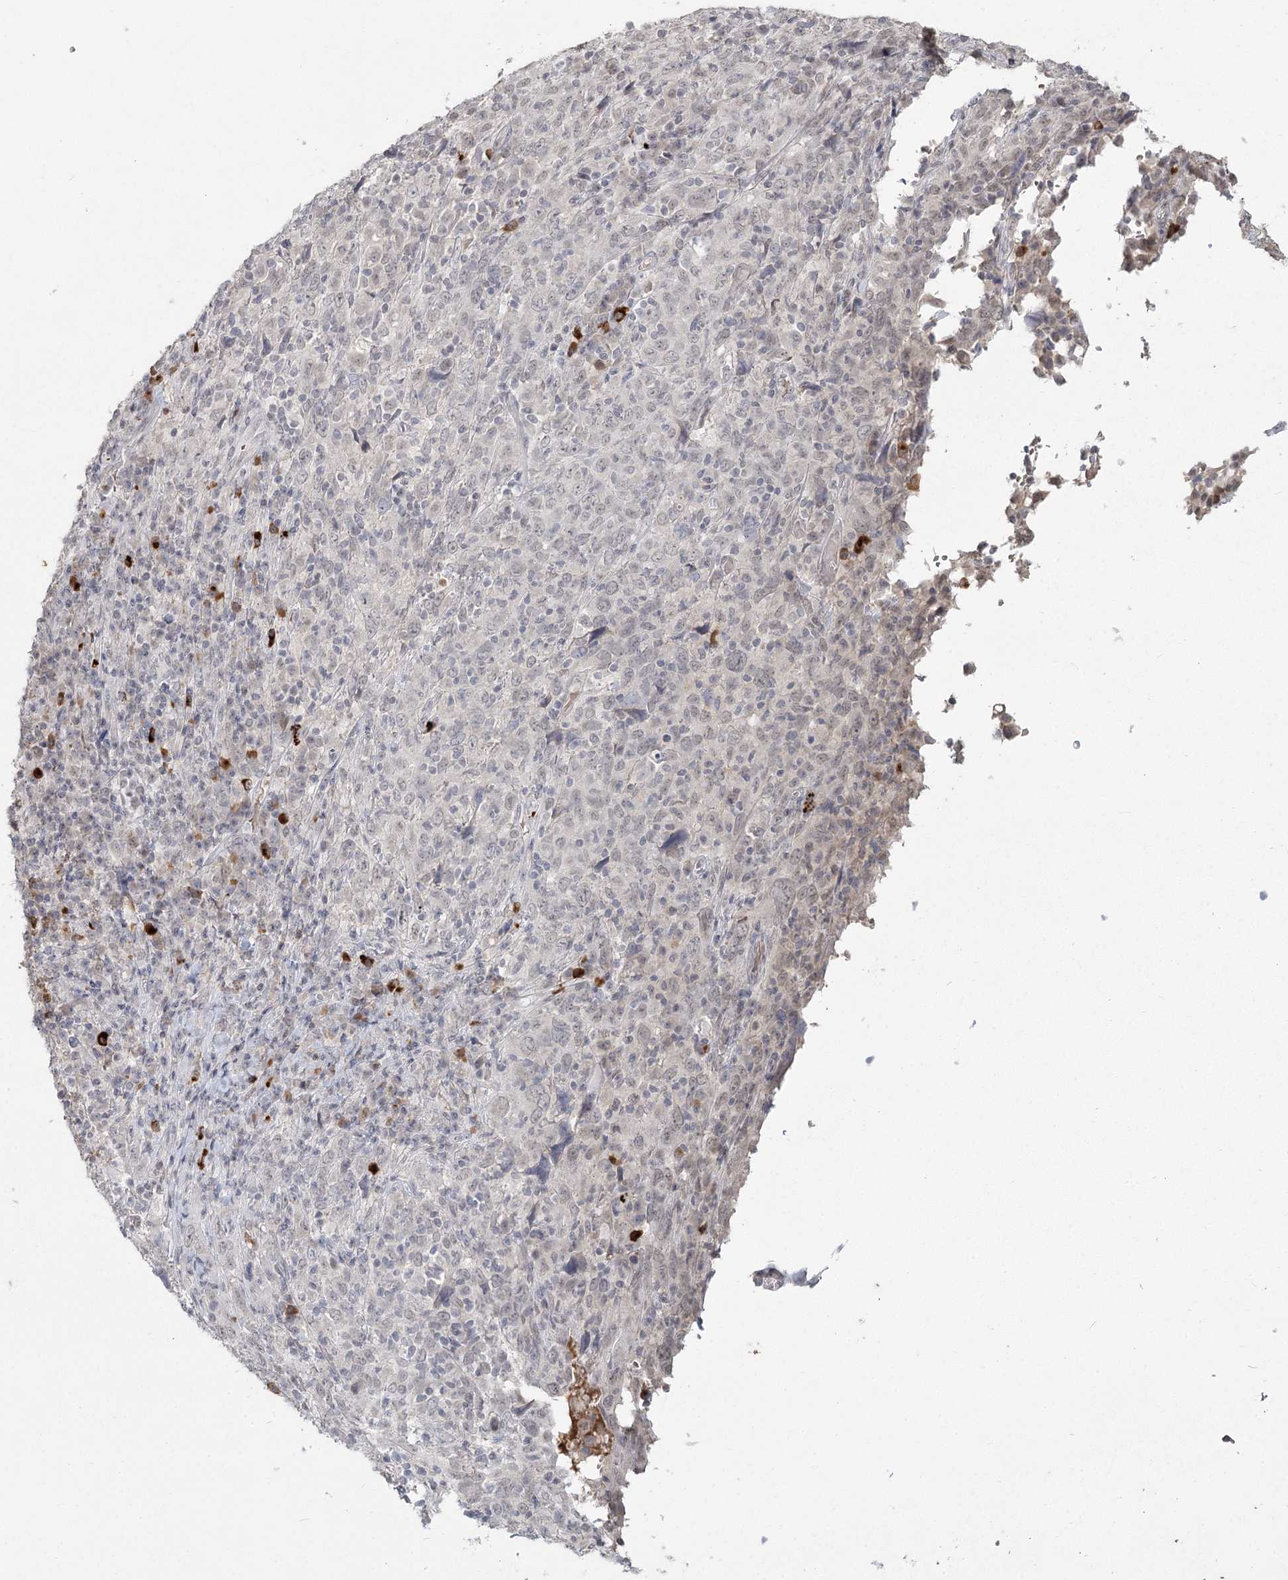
{"staining": {"intensity": "negative", "quantity": "none", "location": "none"}, "tissue": "cervical cancer", "cell_type": "Tumor cells", "image_type": "cancer", "snomed": [{"axis": "morphology", "description": "Squamous cell carcinoma, NOS"}, {"axis": "topography", "description": "Cervix"}], "caption": "Tumor cells show no significant protein staining in cervical cancer.", "gene": "LY6G5C", "patient": {"sex": "female", "age": 46}}